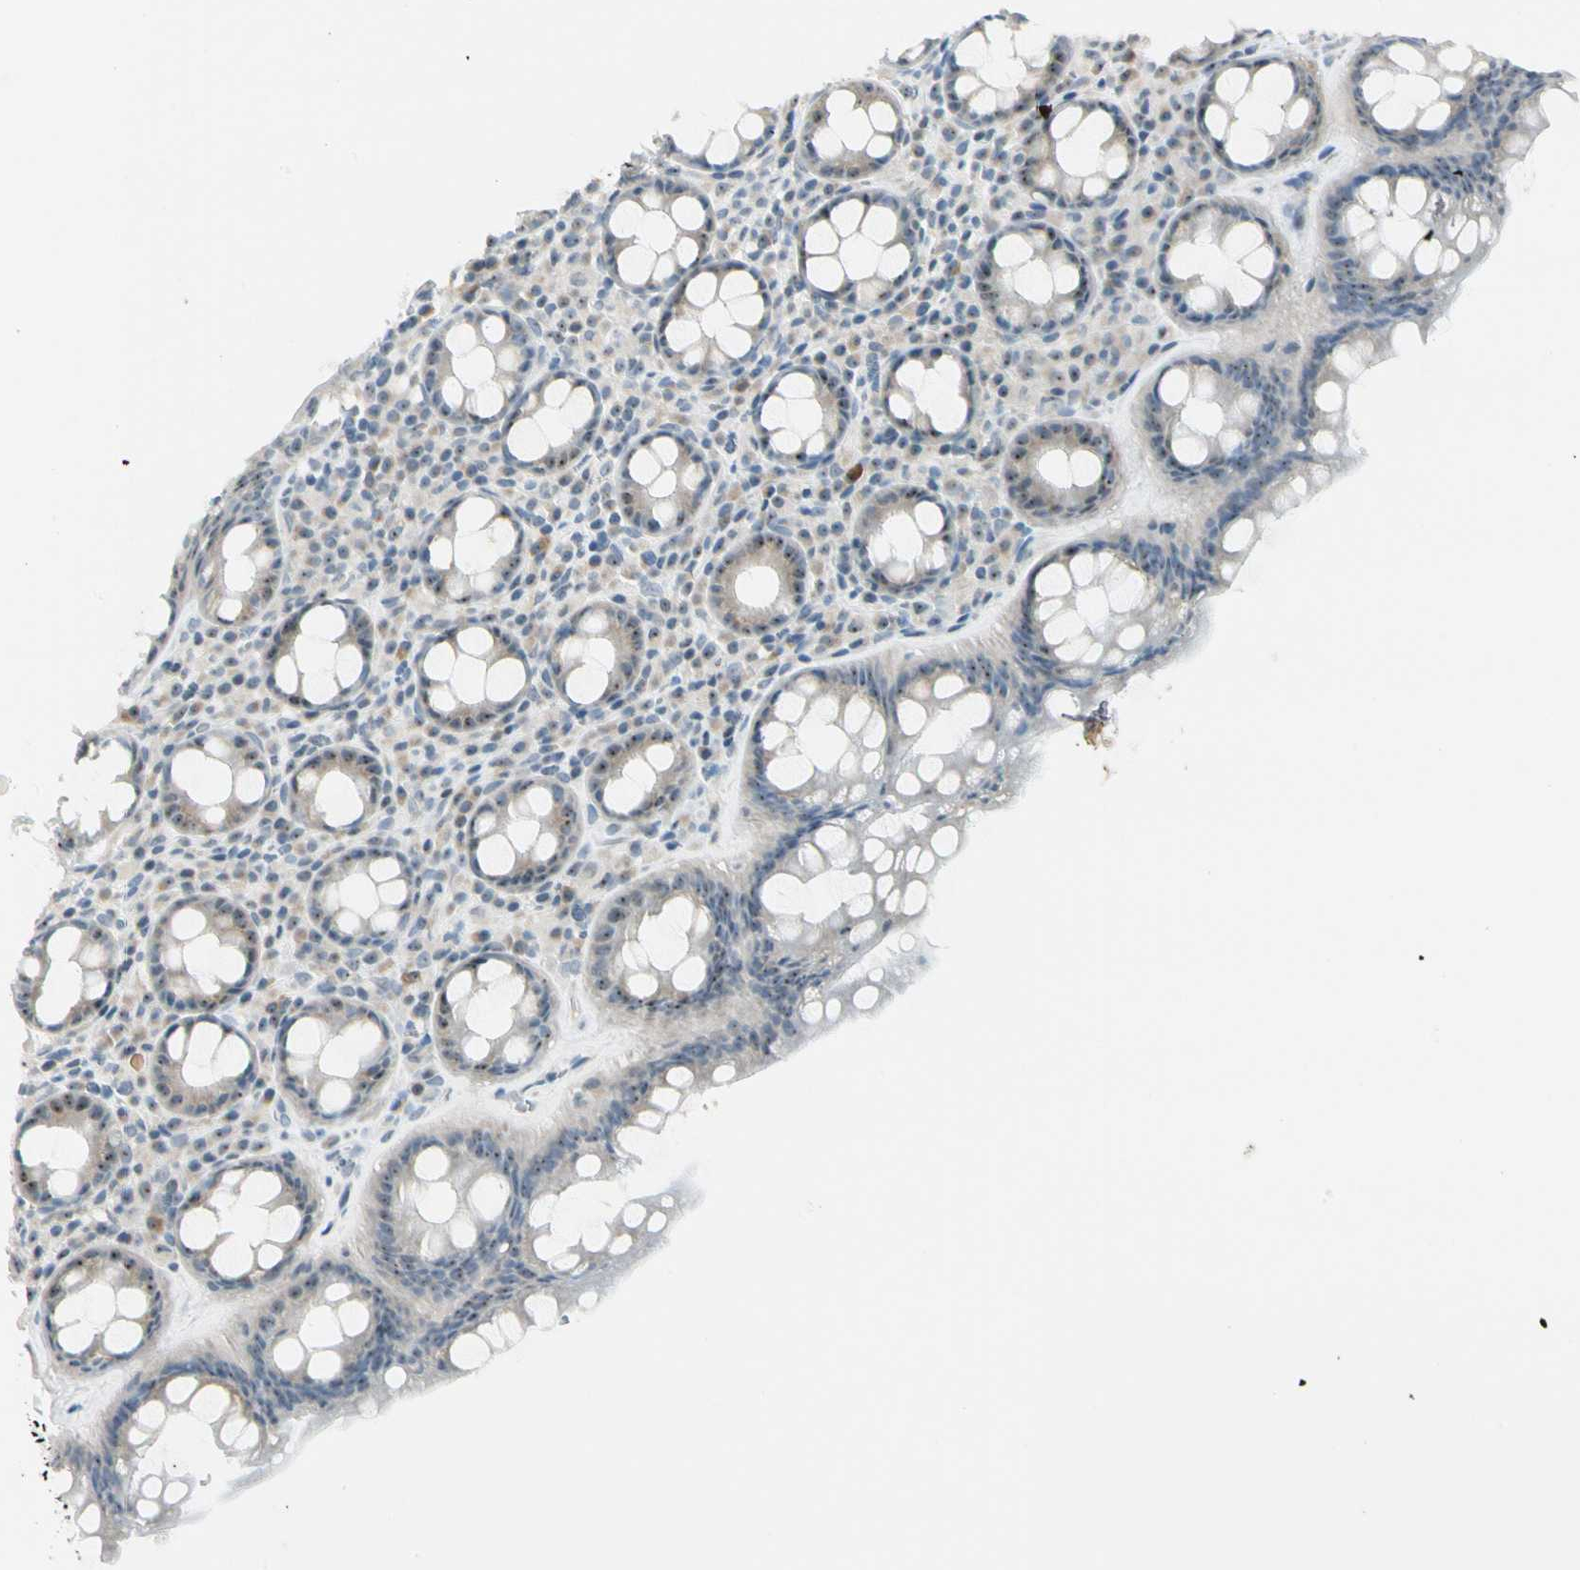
{"staining": {"intensity": "weak", "quantity": "<25%", "location": "cytoplasmic/membranous,nuclear"}, "tissue": "rectum", "cell_type": "Glandular cells", "image_type": "normal", "snomed": [{"axis": "morphology", "description": "Normal tissue, NOS"}, {"axis": "topography", "description": "Rectum"}], "caption": "Glandular cells are negative for brown protein staining in benign rectum. (DAB (3,3'-diaminobenzidine) immunohistochemistry with hematoxylin counter stain).", "gene": "ZSCAN1", "patient": {"sex": "male", "age": 92}}